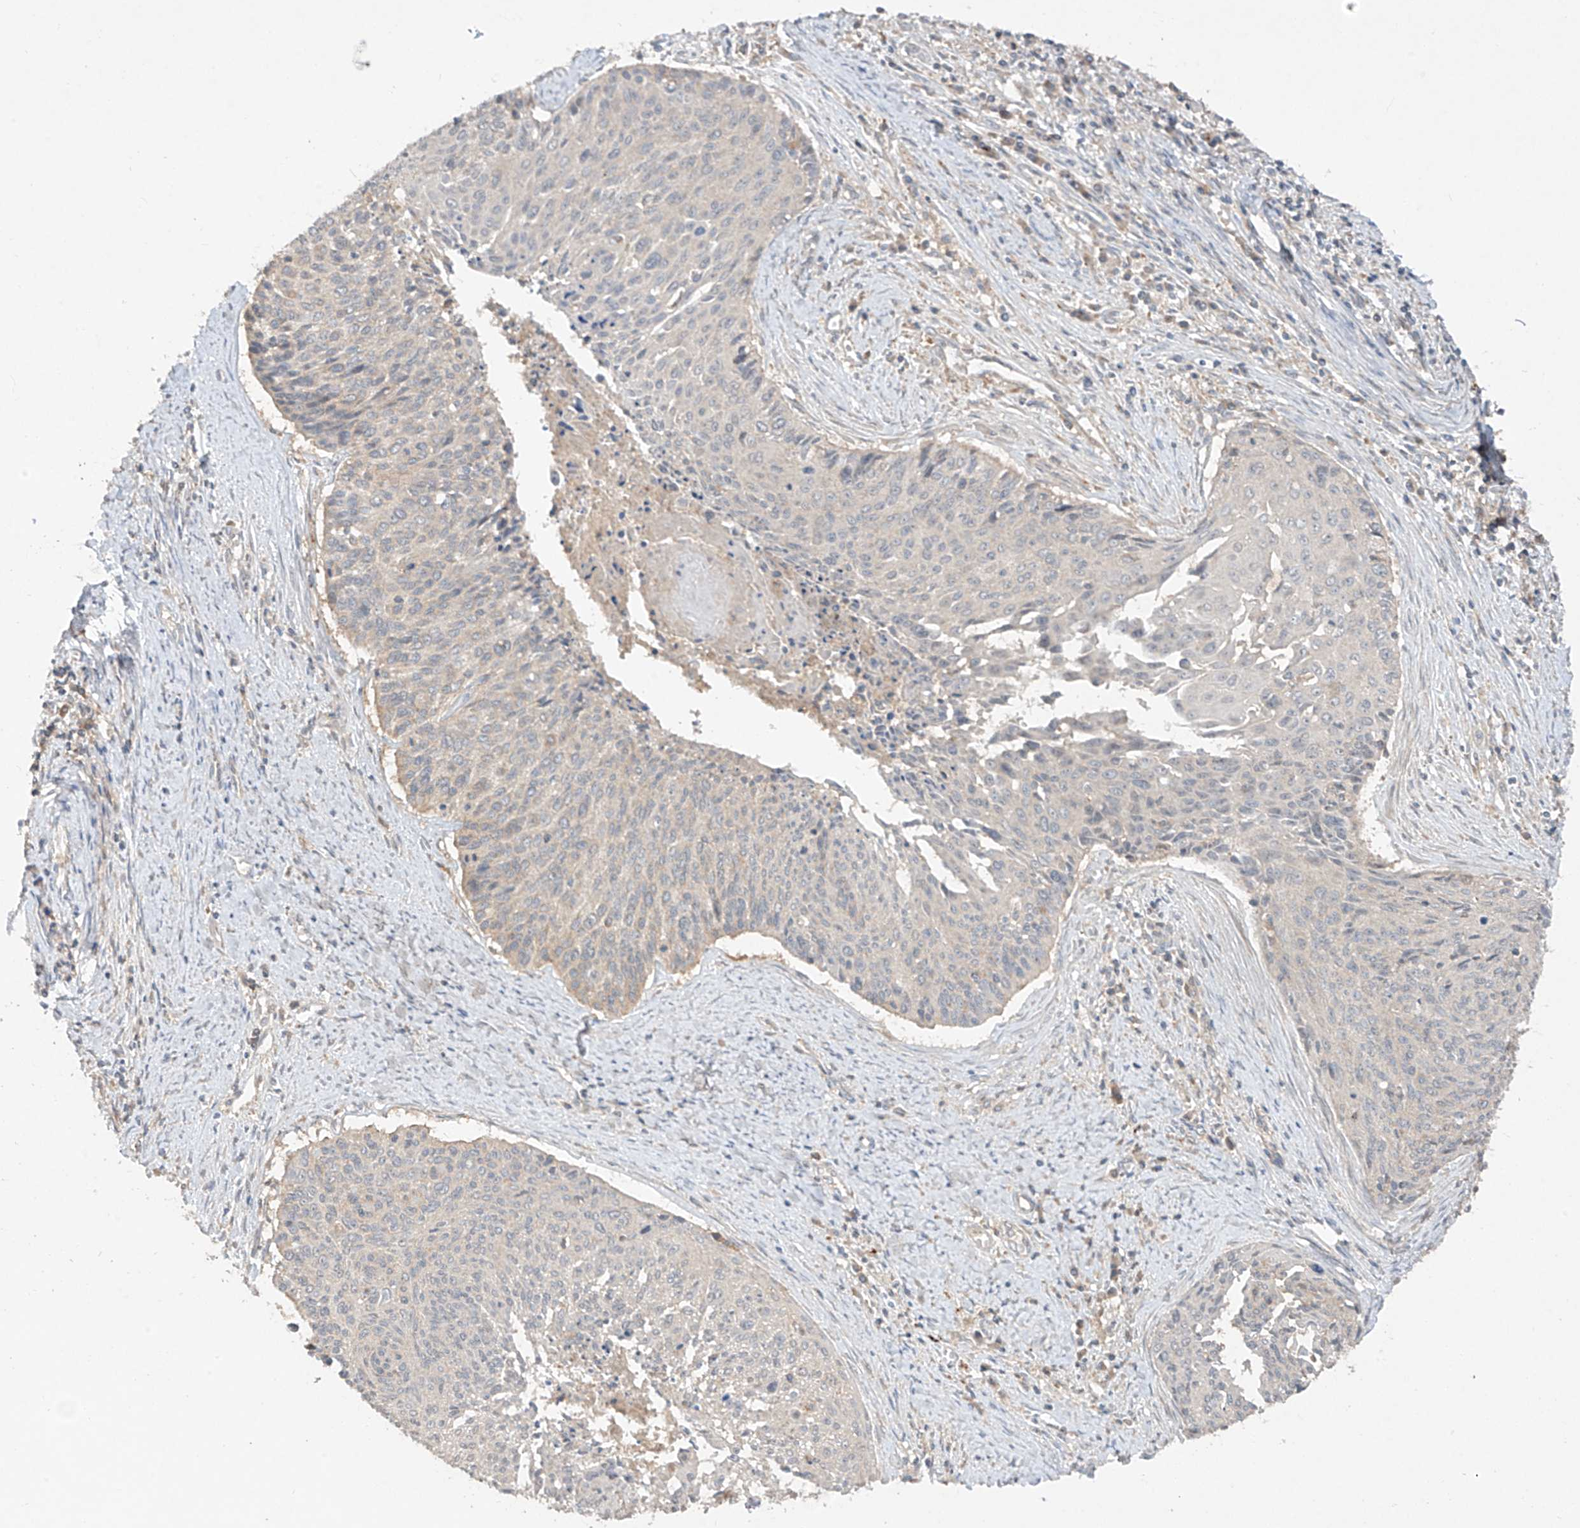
{"staining": {"intensity": "negative", "quantity": "none", "location": "none"}, "tissue": "cervical cancer", "cell_type": "Tumor cells", "image_type": "cancer", "snomed": [{"axis": "morphology", "description": "Squamous cell carcinoma, NOS"}, {"axis": "topography", "description": "Cervix"}], "caption": "This is an immunohistochemistry histopathology image of human cervical cancer (squamous cell carcinoma). There is no expression in tumor cells.", "gene": "LDAH", "patient": {"sex": "female", "age": 55}}